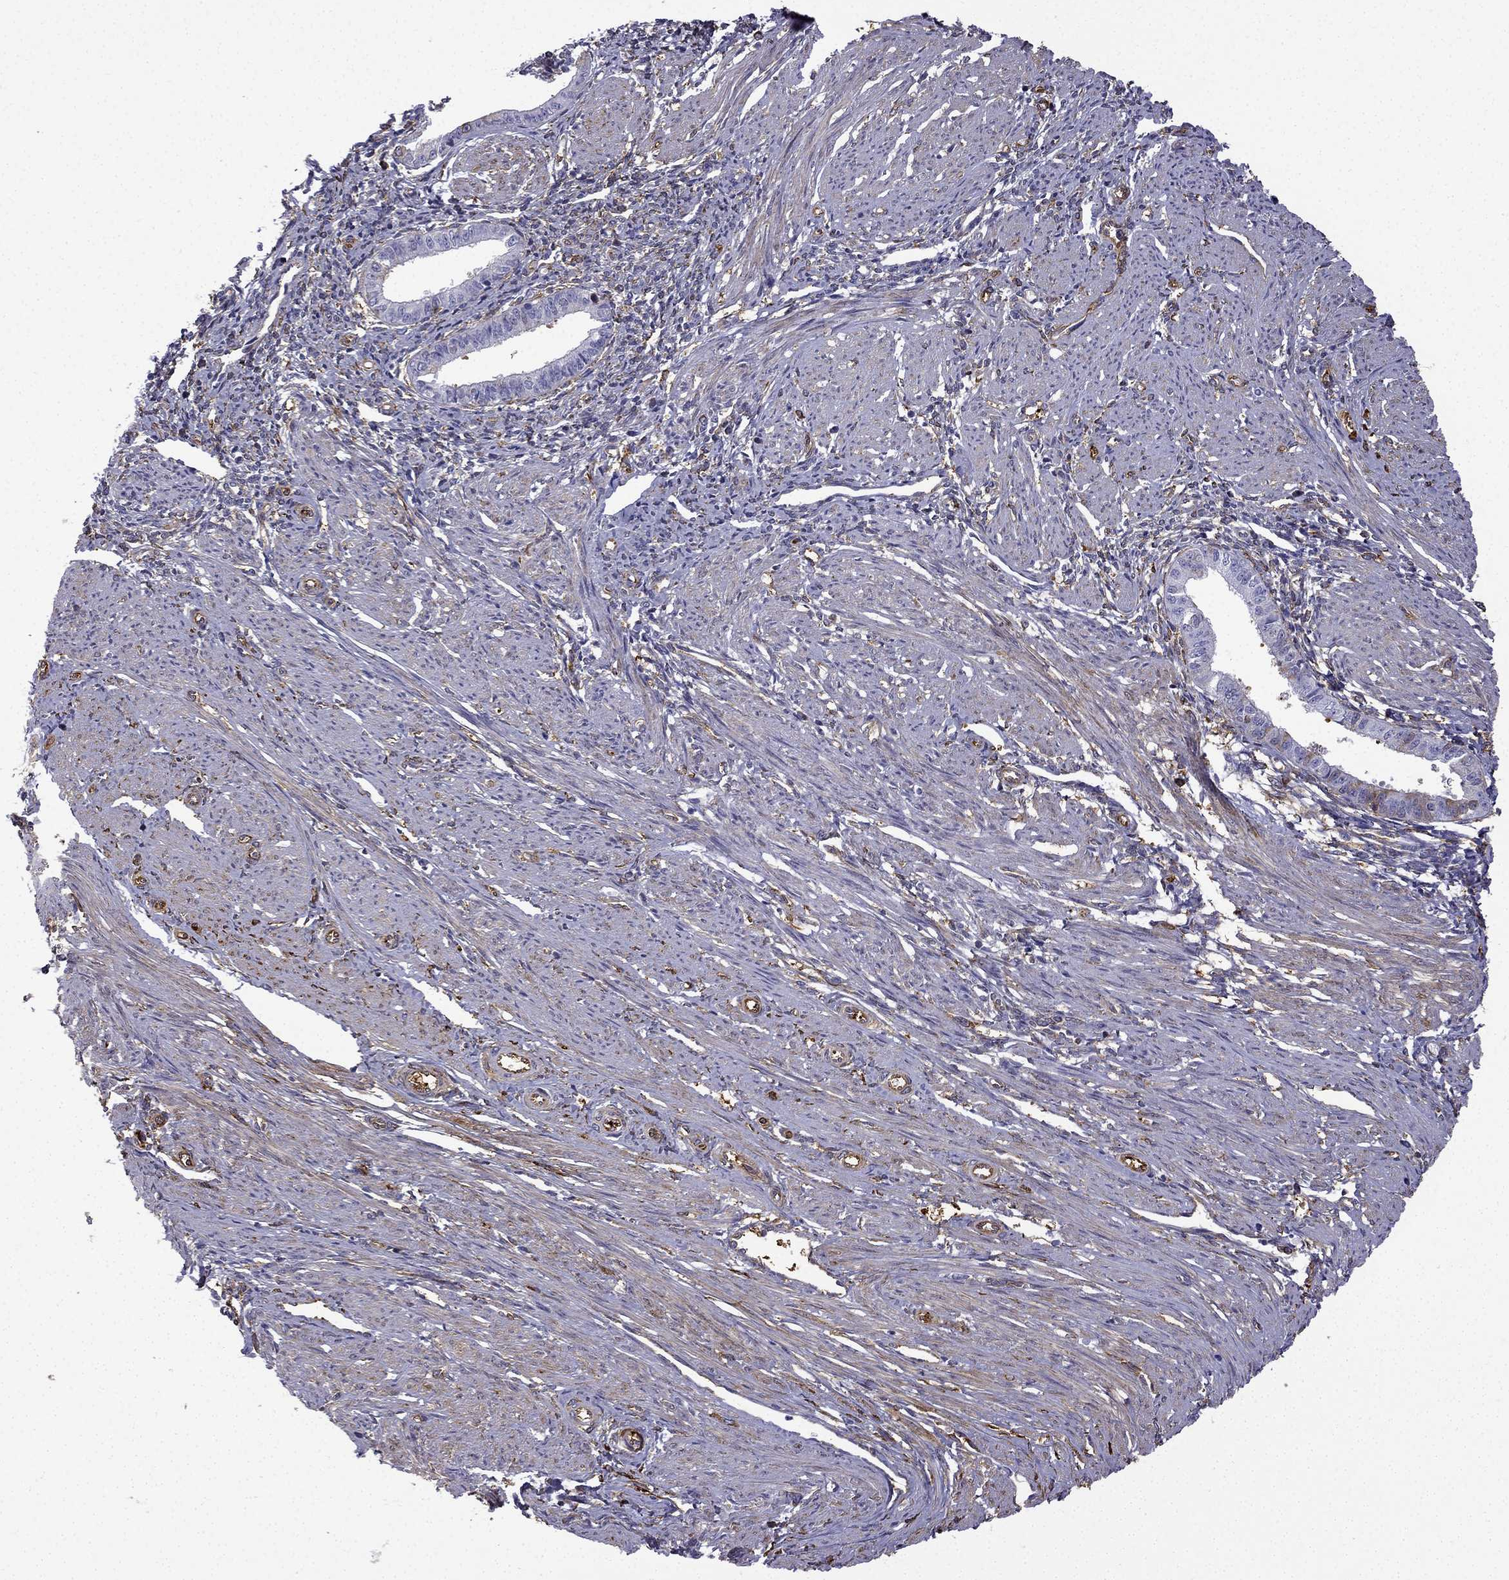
{"staining": {"intensity": "strong", "quantity": "25%-75%", "location": "cytoplasmic/membranous"}, "tissue": "endometrium", "cell_type": "Cells in endometrial stroma", "image_type": "normal", "snomed": [{"axis": "morphology", "description": "Normal tissue, NOS"}, {"axis": "topography", "description": "Endometrium"}], "caption": "IHC of benign human endometrium demonstrates high levels of strong cytoplasmic/membranous positivity in about 25%-75% of cells in endometrial stroma. Using DAB (brown) and hematoxylin (blue) stains, captured at high magnification using brightfield microscopy.", "gene": "MAP4", "patient": {"sex": "female", "age": 37}}